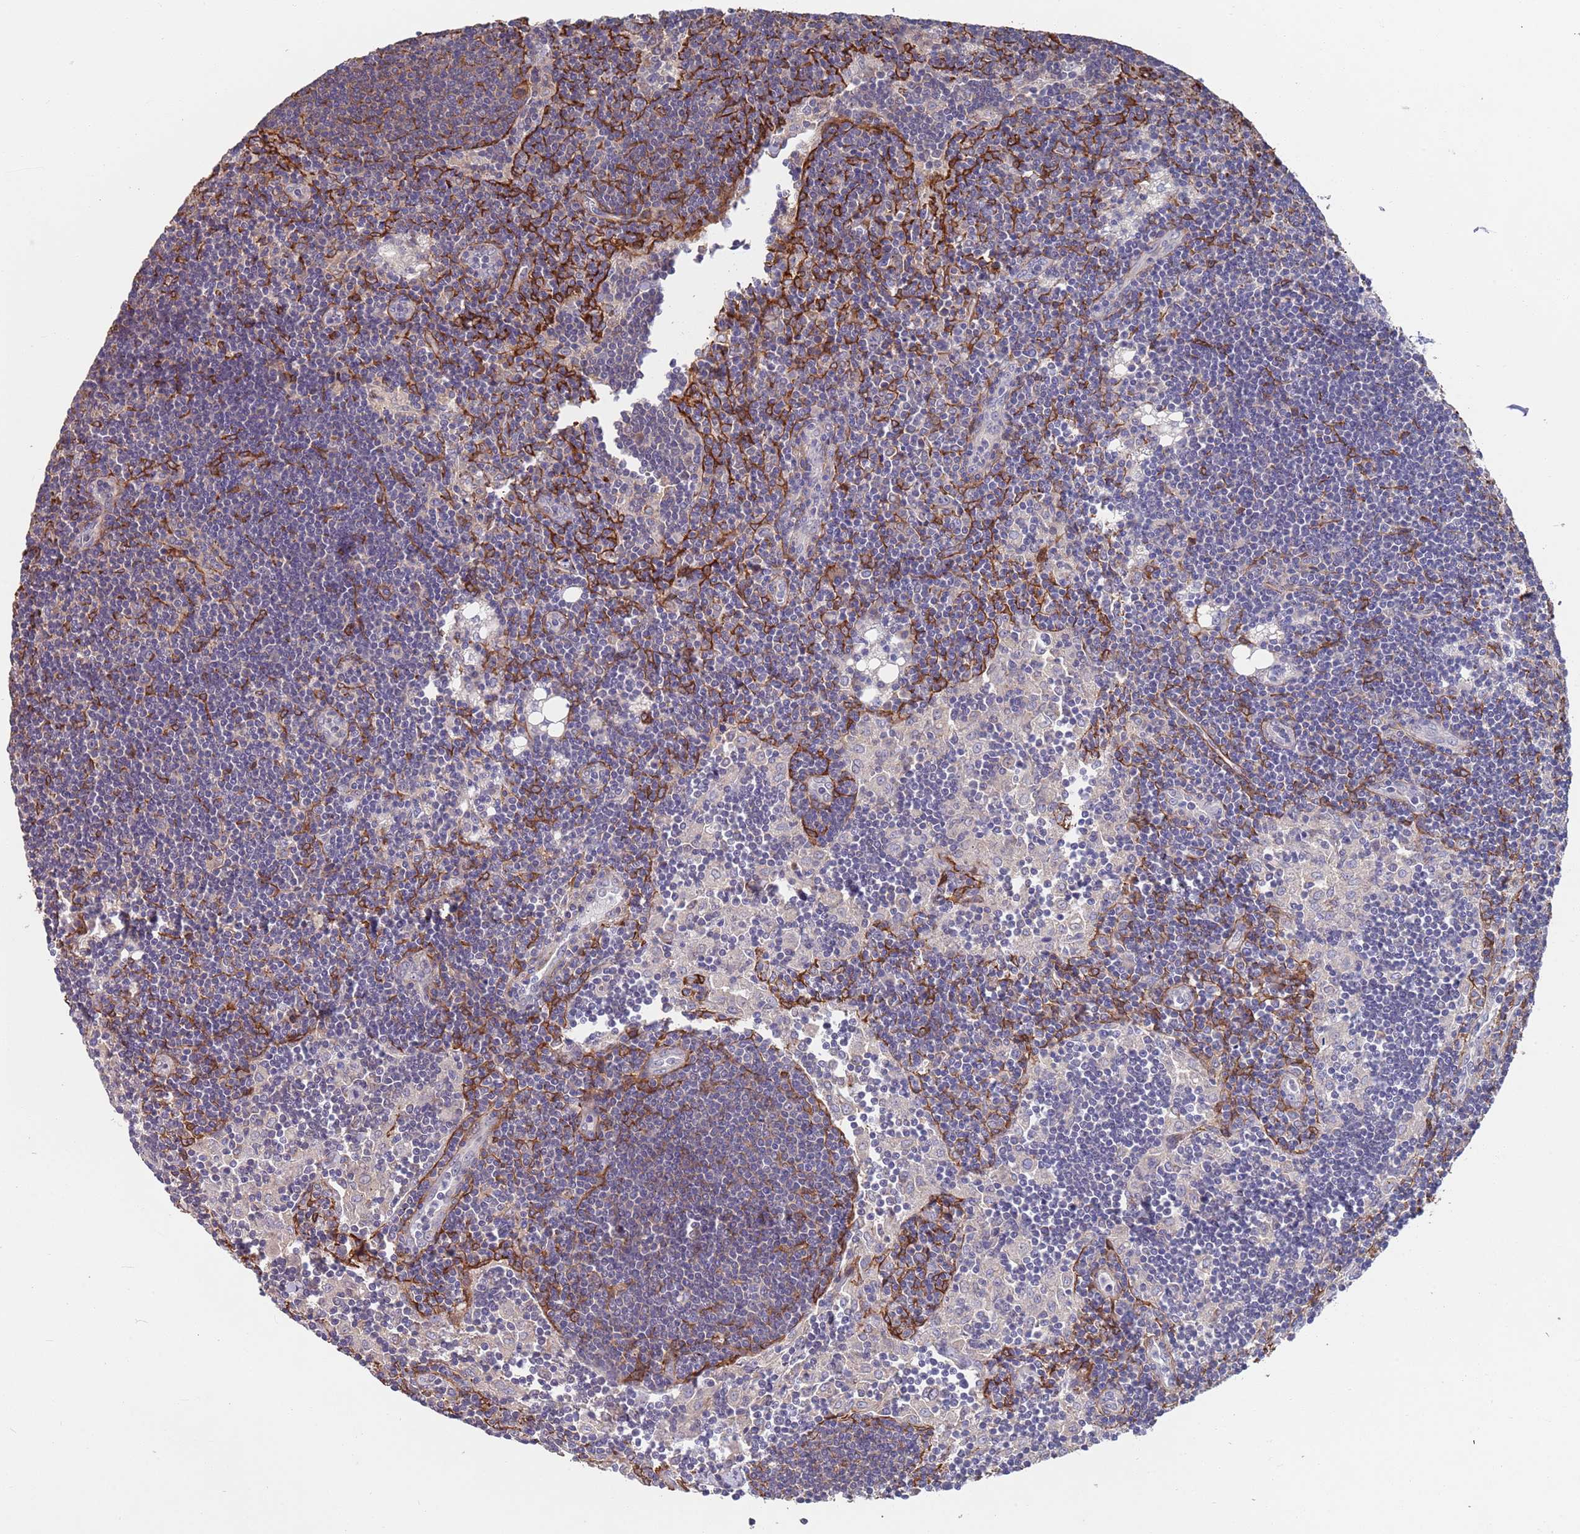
{"staining": {"intensity": "weak", "quantity": "25%-75%", "location": "cytoplasmic/membranous"}, "tissue": "lymph node", "cell_type": "Germinal center cells", "image_type": "normal", "snomed": [{"axis": "morphology", "description": "Normal tissue, NOS"}, {"axis": "topography", "description": "Lymph node"}], "caption": "Immunohistochemical staining of benign human lymph node shows 25%-75% levels of weak cytoplasmic/membranous protein staining in approximately 25%-75% of germinal center cells. The protein is stained brown, and the nuclei are stained in blue (DAB IHC with brightfield microscopy, high magnification).", "gene": "ANK2", "patient": {"sex": "male", "age": 24}}